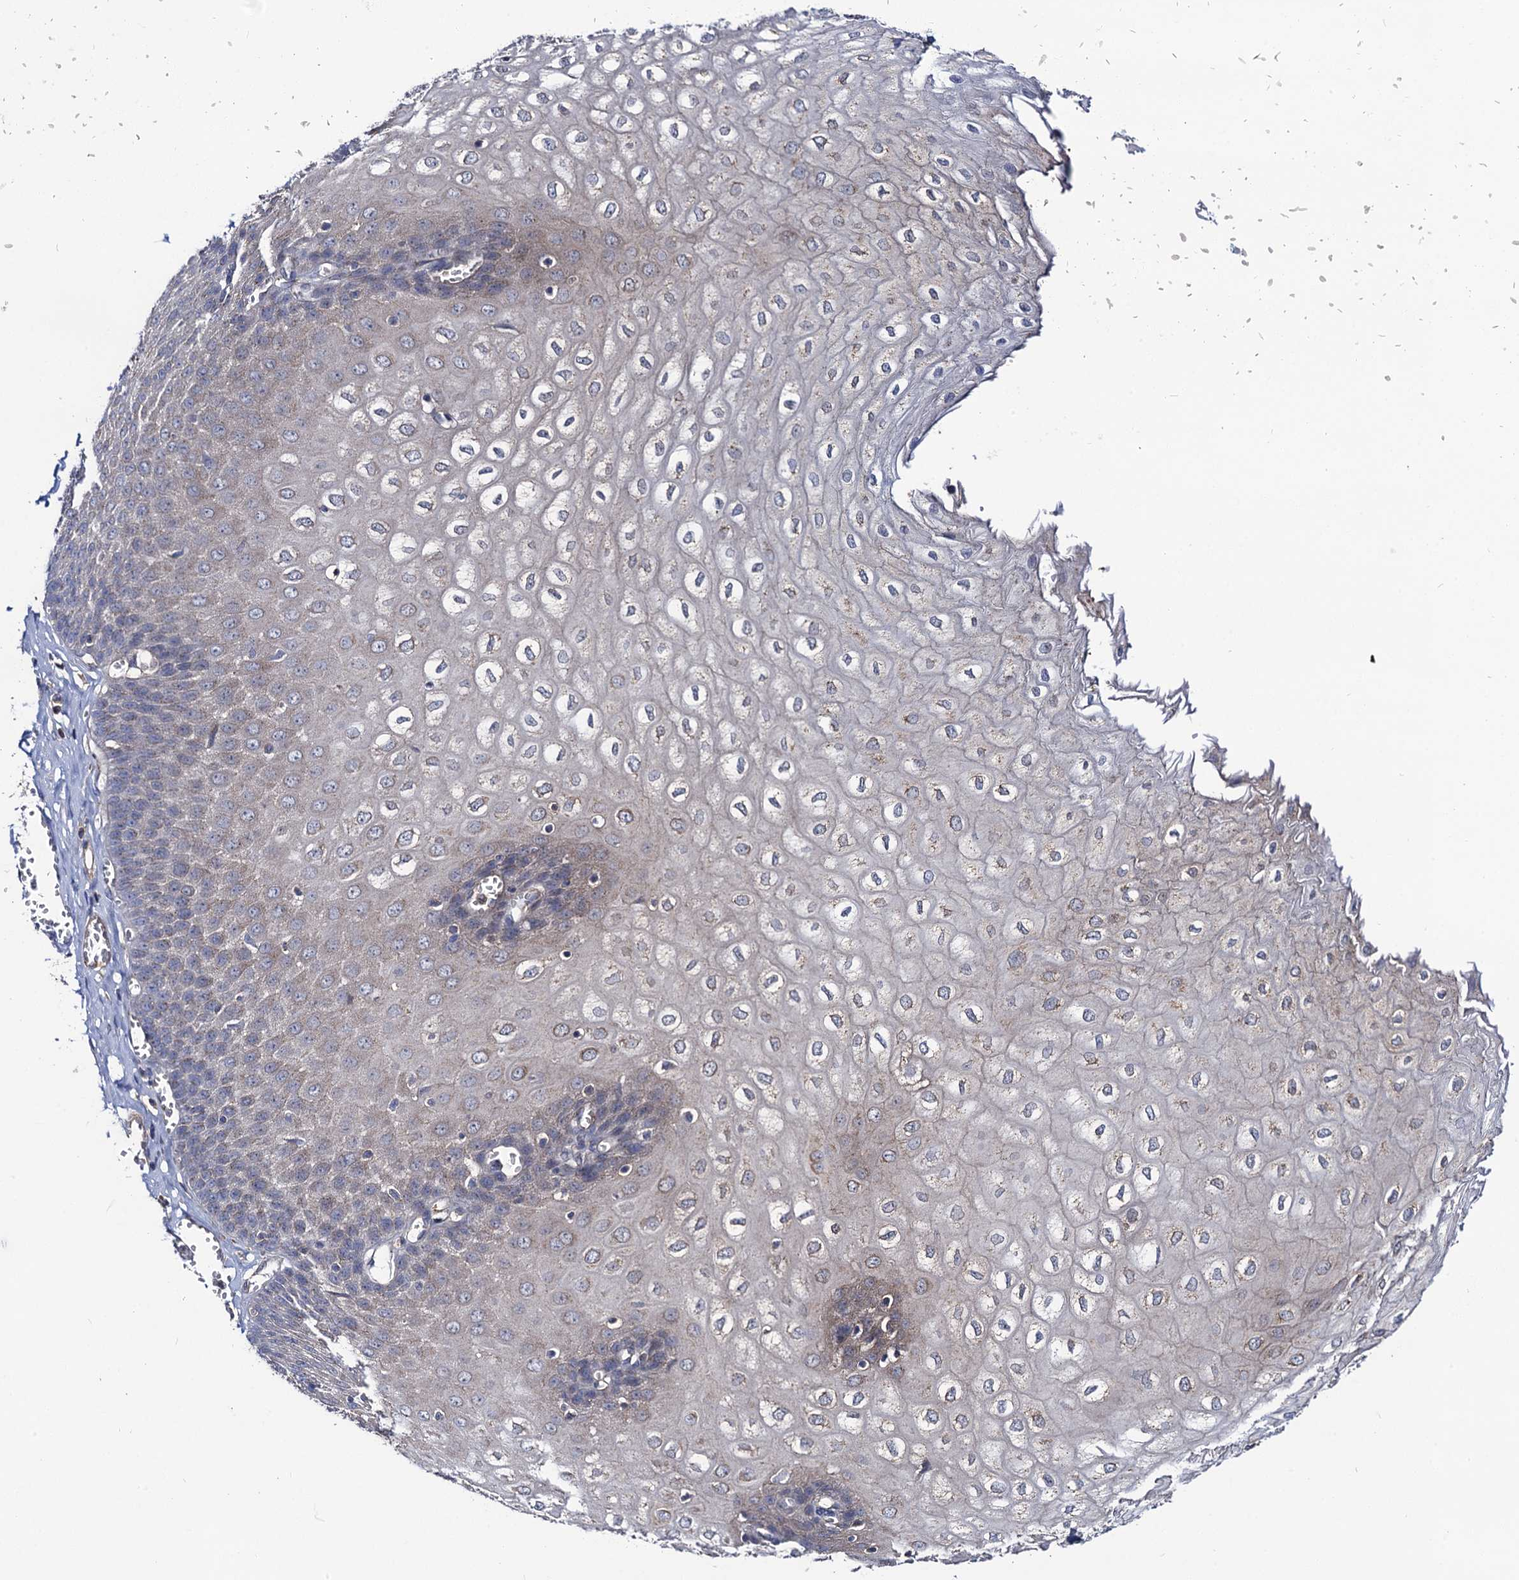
{"staining": {"intensity": "moderate", "quantity": "<25%", "location": "cytoplasmic/membranous"}, "tissue": "esophagus", "cell_type": "Squamous epithelial cells", "image_type": "normal", "snomed": [{"axis": "morphology", "description": "Normal tissue, NOS"}, {"axis": "topography", "description": "Esophagus"}], "caption": "DAB (3,3'-diaminobenzidine) immunohistochemical staining of benign human esophagus demonstrates moderate cytoplasmic/membranous protein positivity in approximately <25% of squamous epithelial cells. (DAB (3,3'-diaminobenzidine) IHC with brightfield microscopy, high magnification).", "gene": "DYDC1", "patient": {"sex": "male", "age": 60}}